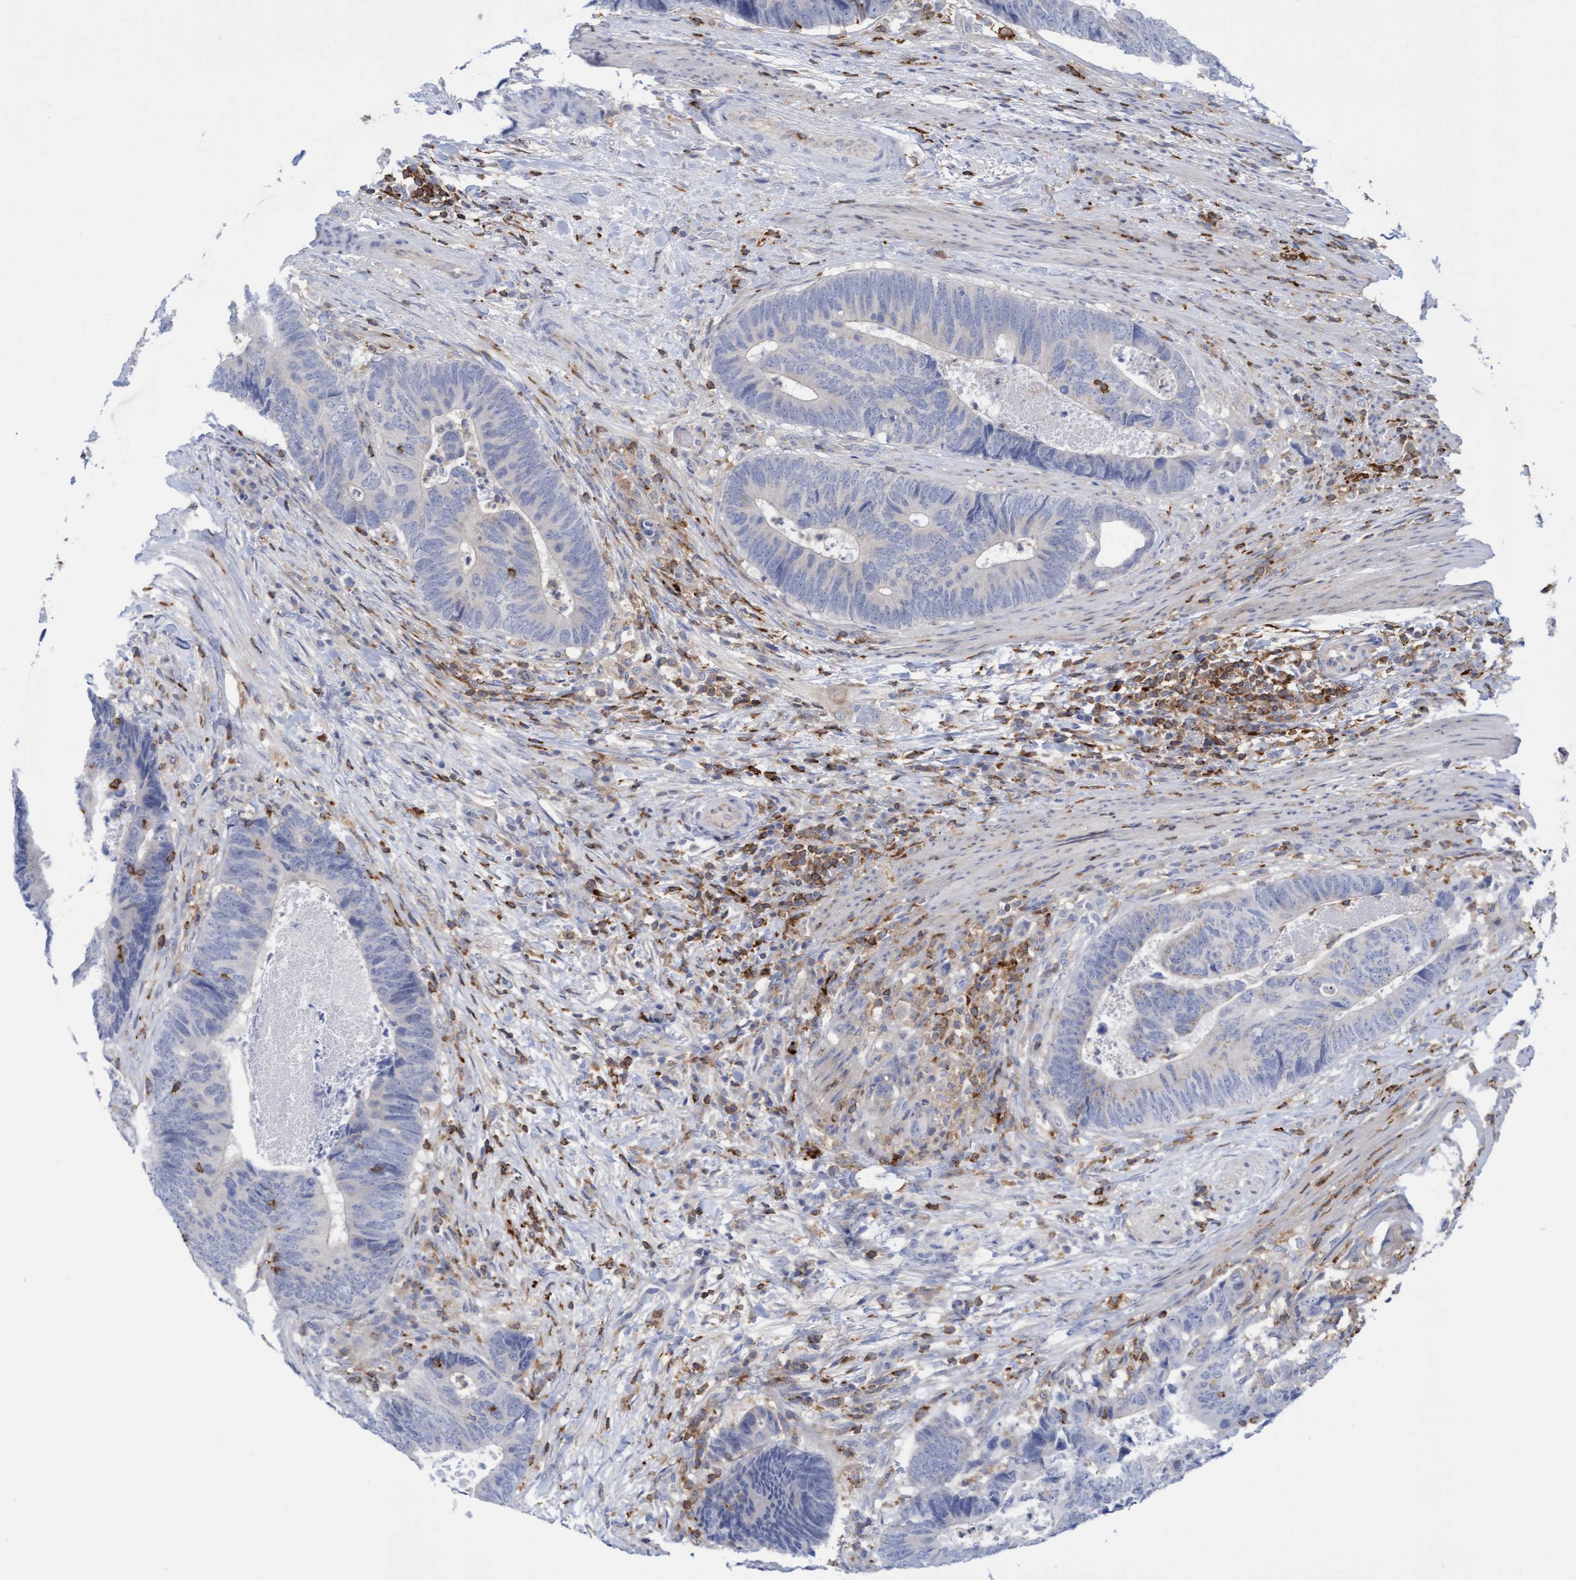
{"staining": {"intensity": "negative", "quantity": "none", "location": "none"}, "tissue": "colorectal cancer", "cell_type": "Tumor cells", "image_type": "cancer", "snomed": [{"axis": "morphology", "description": "Adenocarcinoma, NOS"}, {"axis": "topography", "description": "Colon"}], "caption": "High magnification brightfield microscopy of colorectal cancer stained with DAB (3,3'-diaminobenzidine) (brown) and counterstained with hematoxylin (blue): tumor cells show no significant staining.", "gene": "FNBP1", "patient": {"sex": "male", "age": 56}}